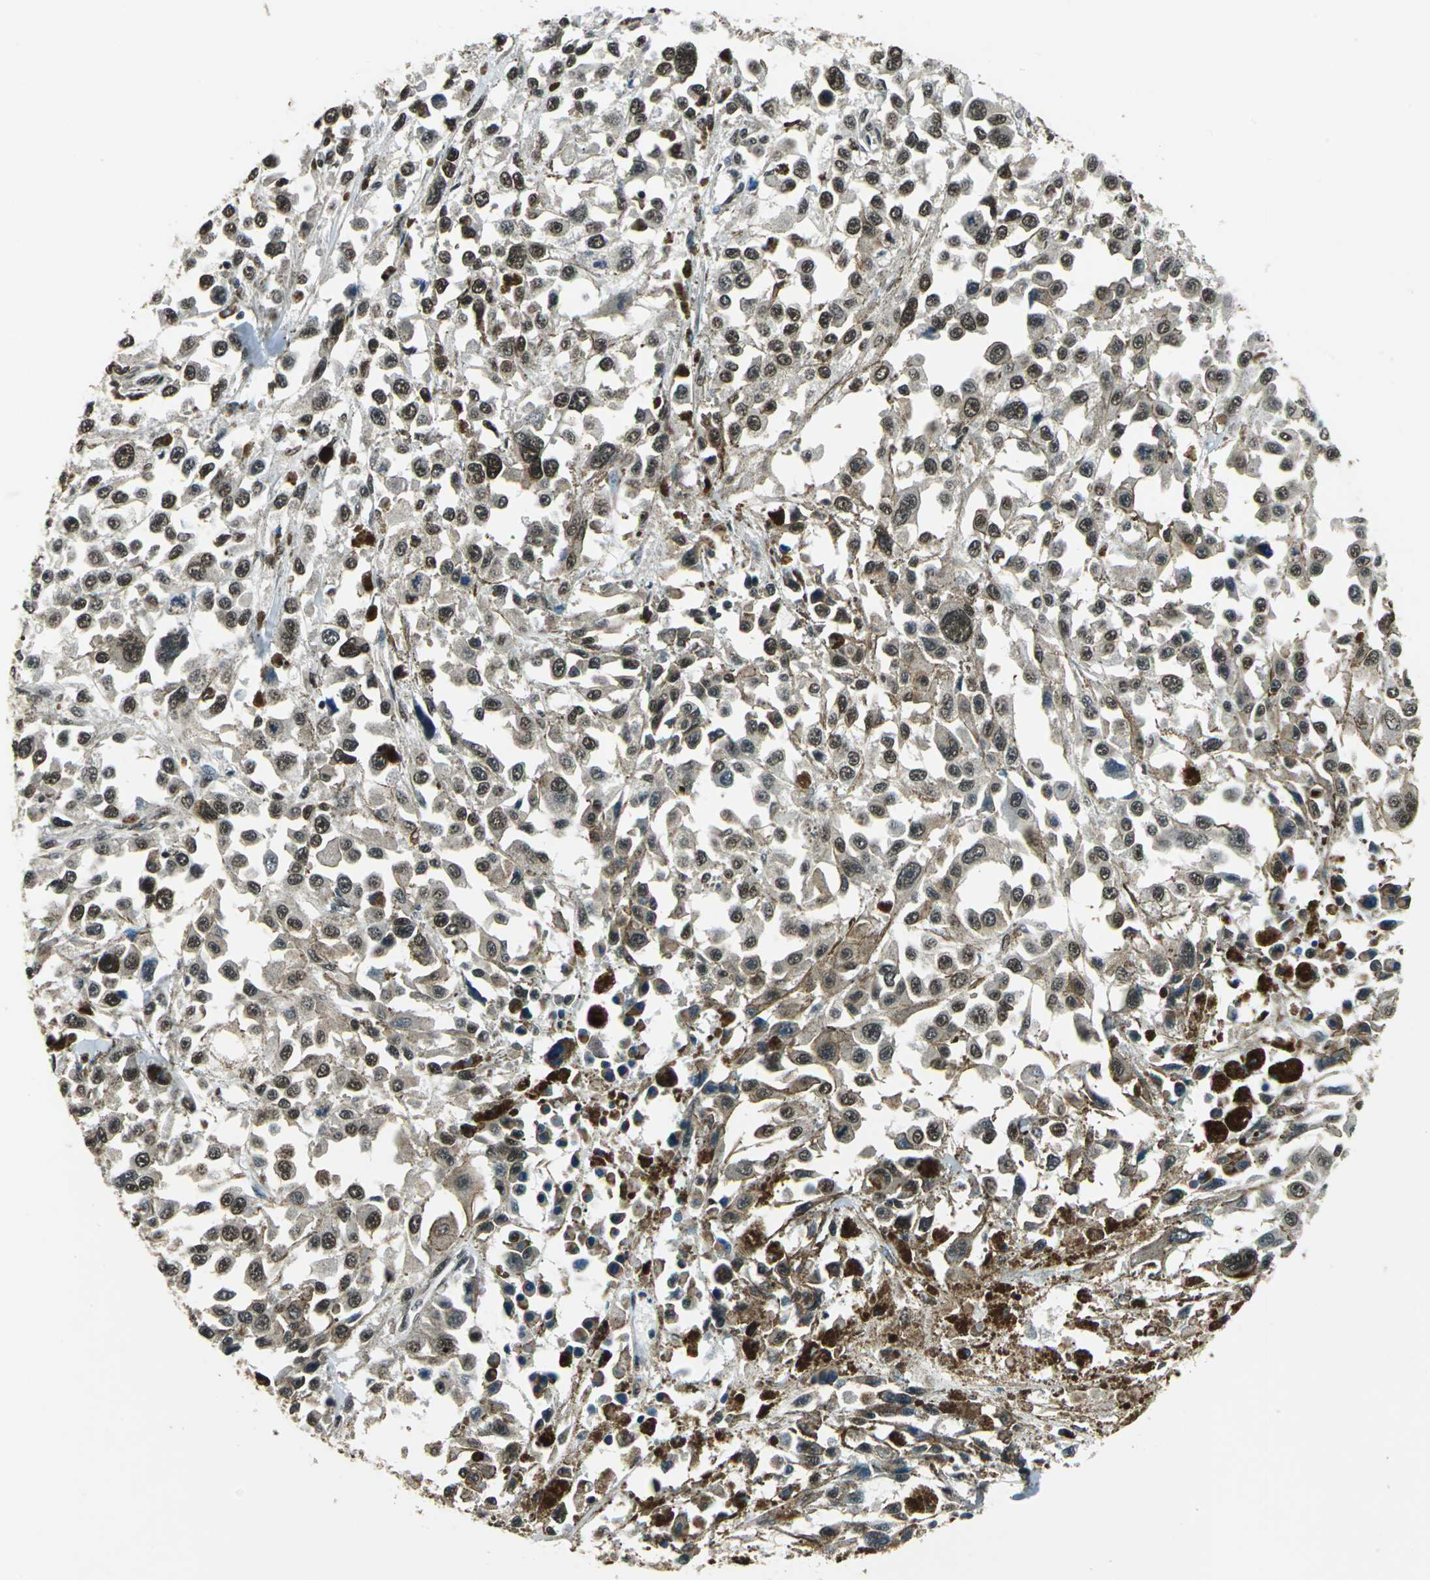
{"staining": {"intensity": "strong", "quantity": ">75%", "location": "cytoplasmic/membranous,nuclear"}, "tissue": "melanoma", "cell_type": "Tumor cells", "image_type": "cancer", "snomed": [{"axis": "morphology", "description": "Malignant melanoma, Metastatic site"}, {"axis": "topography", "description": "Lymph node"}], "caption": "Malignant melanoma (metastatic site) stained for a protein demonstrates strong cytoplasmic/membranous and nuclear positivity in tumor cells.", "gene": "RBM14", "patient": {"sex": "male", "age": 59}}